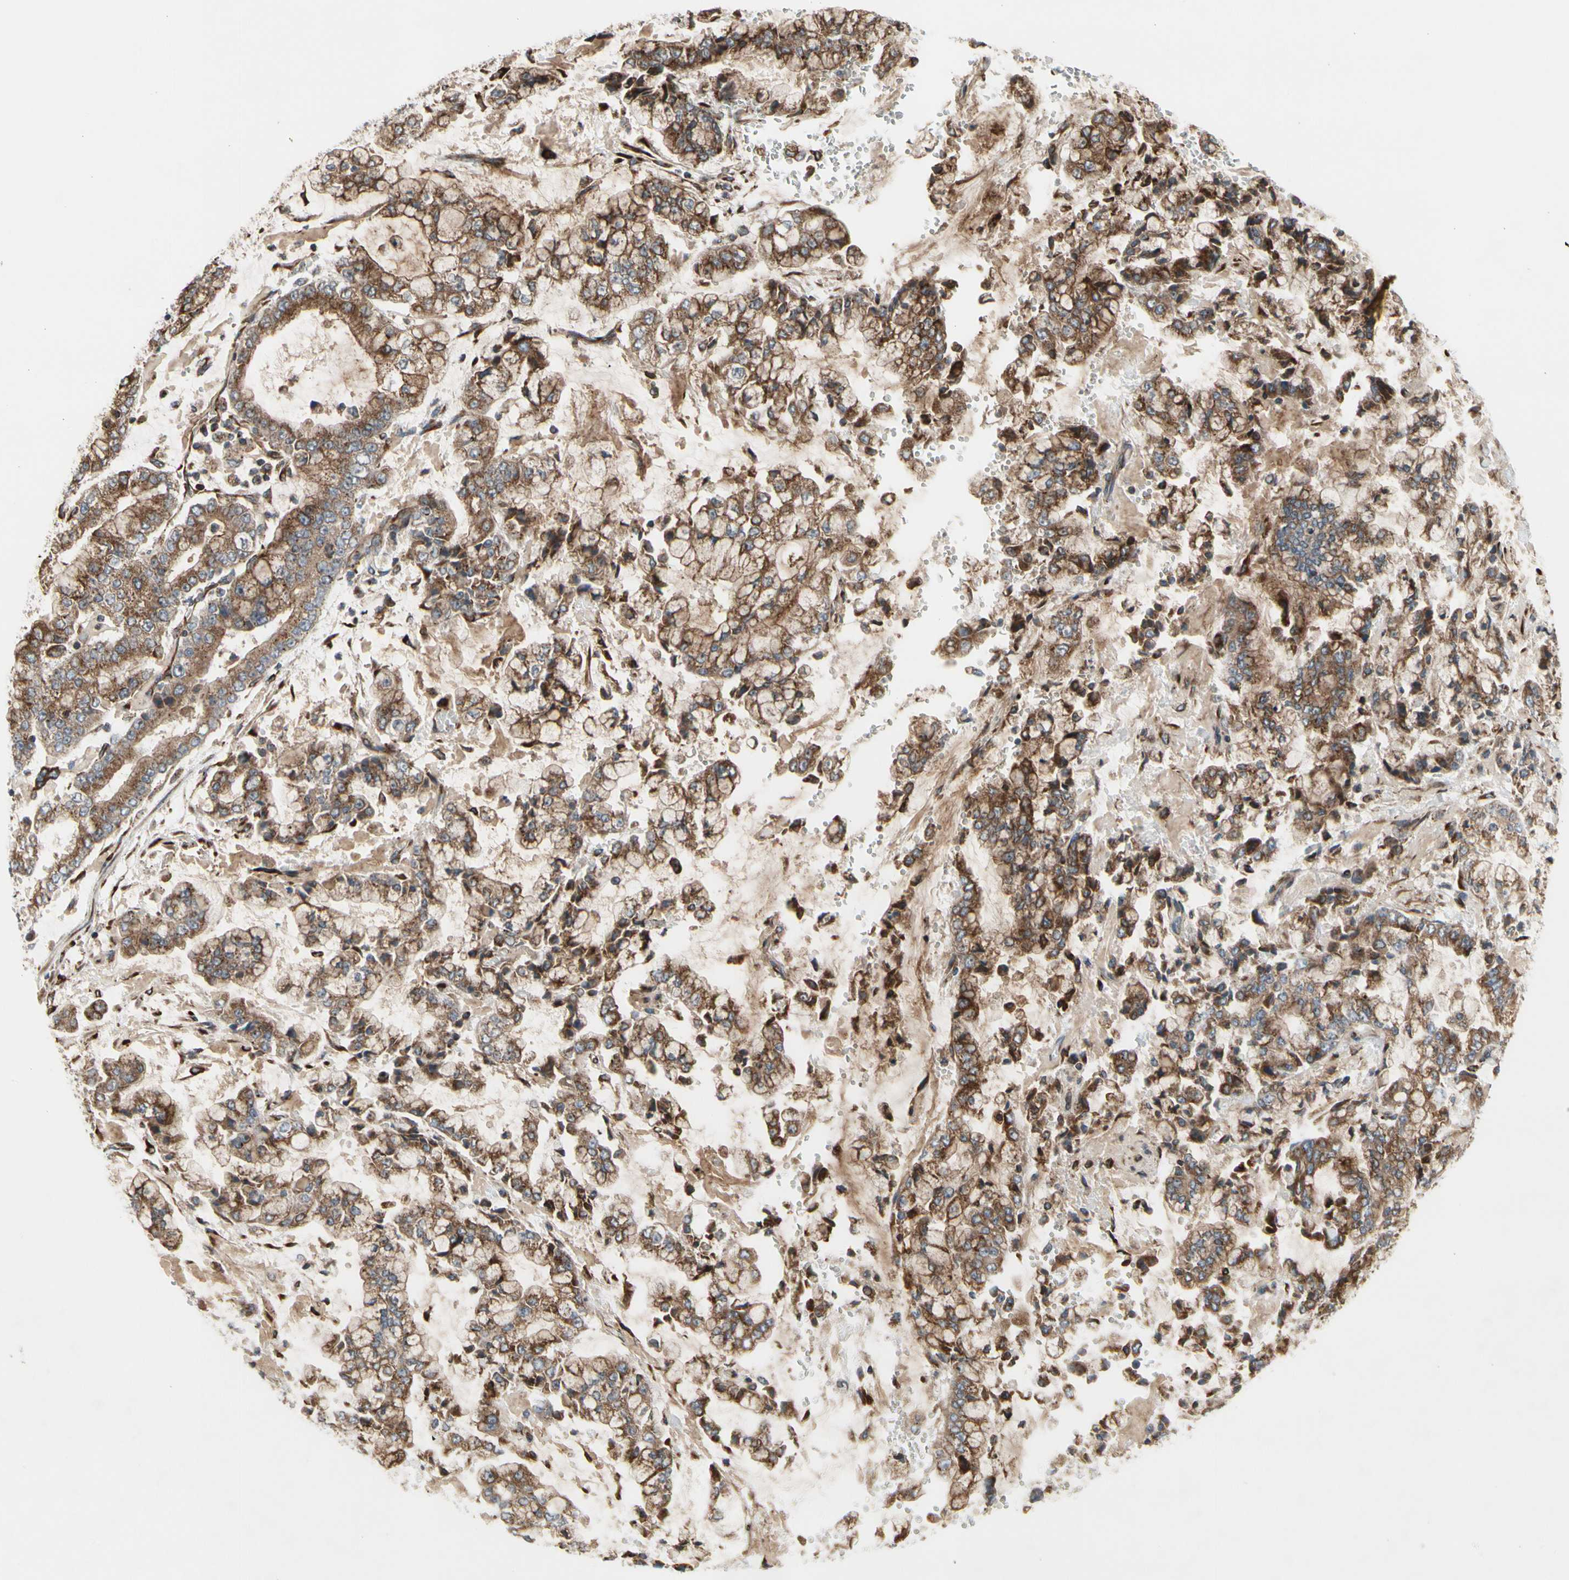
{"staining": {"intensity": "strong", "quantity": ">75%", "location": "cytoplasmic/membranous"}, "tissue": "stomach cancer", "cell_type": "Tumor cells", "image_type": "cancer", "snomed": [{"axis": "morphology", "description": "Adenocarcinoma, NOS"}, {"axis": "topography", "description": "Stomach"}], "caption": "High-magnification brightfield microscopy of stomach cancer stained with DAB (brown) and counterstained with hematoxylin (blue). tumor cells exhibit strong cytoplasmic/membranous positivity is identified in approximately>75% of cells. (brown staining indicates protein expression, while blue staining denotes nuclei).", "gene": "SLC39A9", "patient": {"sex": "male", "age": 76}}